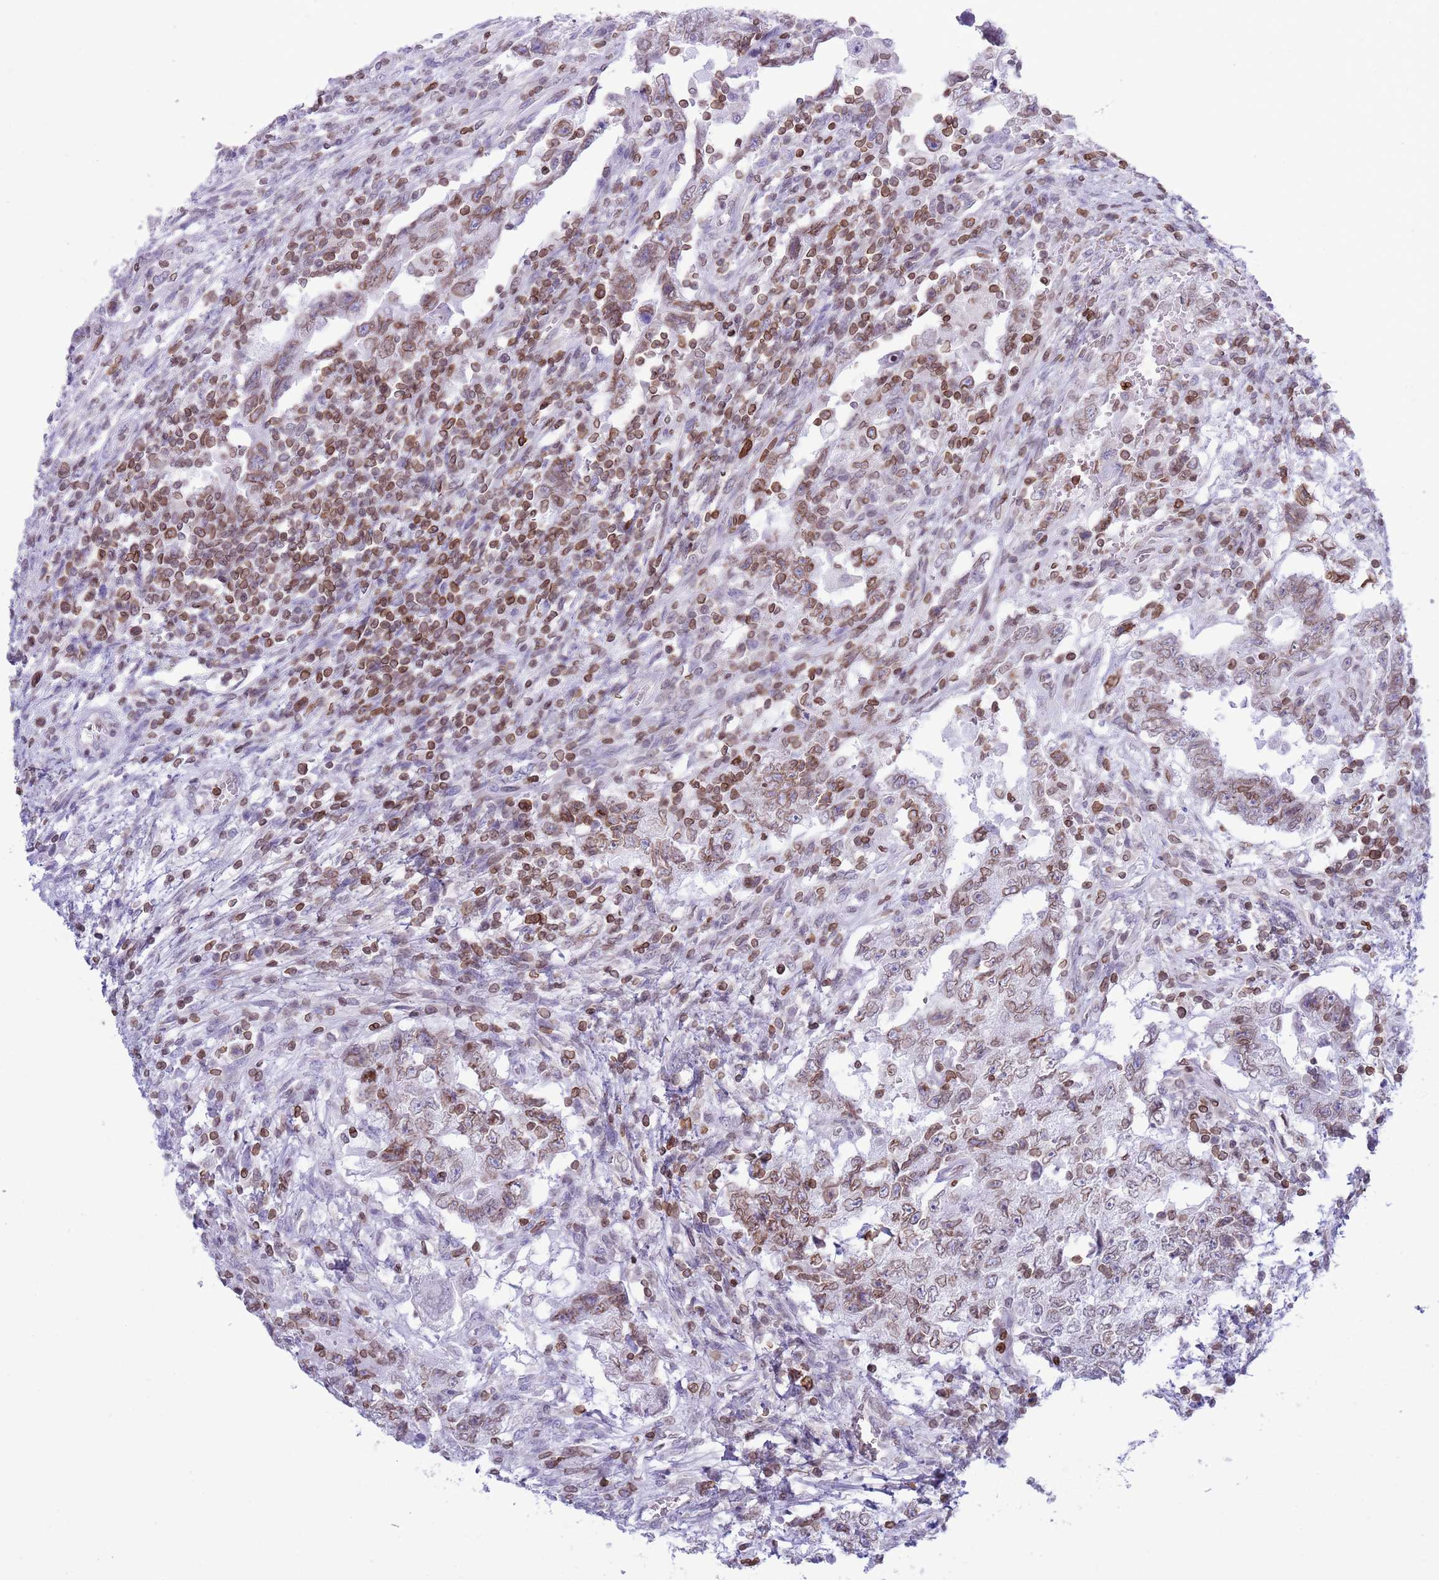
{"staining": {"intensity": "moderate", "quantity": ">75%", "location": "cytoplasmic/membranous,nuclear"}, "tissue": "testis cancer", "cell_type": "Tumor cells", "image_type": "cancer", "snomed": [{"axis": "morphology", "description": "Carcinoma, Embryonal, NOS"}, {"axis": "topography", "description": "Testis"}], "caption": "Immunohistochemical staining of testis cancer reveals medium levels of moderate cytoplasmic/membranous and nuclear protein positivity in about >75% of tumor cells.", "gene": "LBR", "patient": {"sex": "male", "age": 26}}